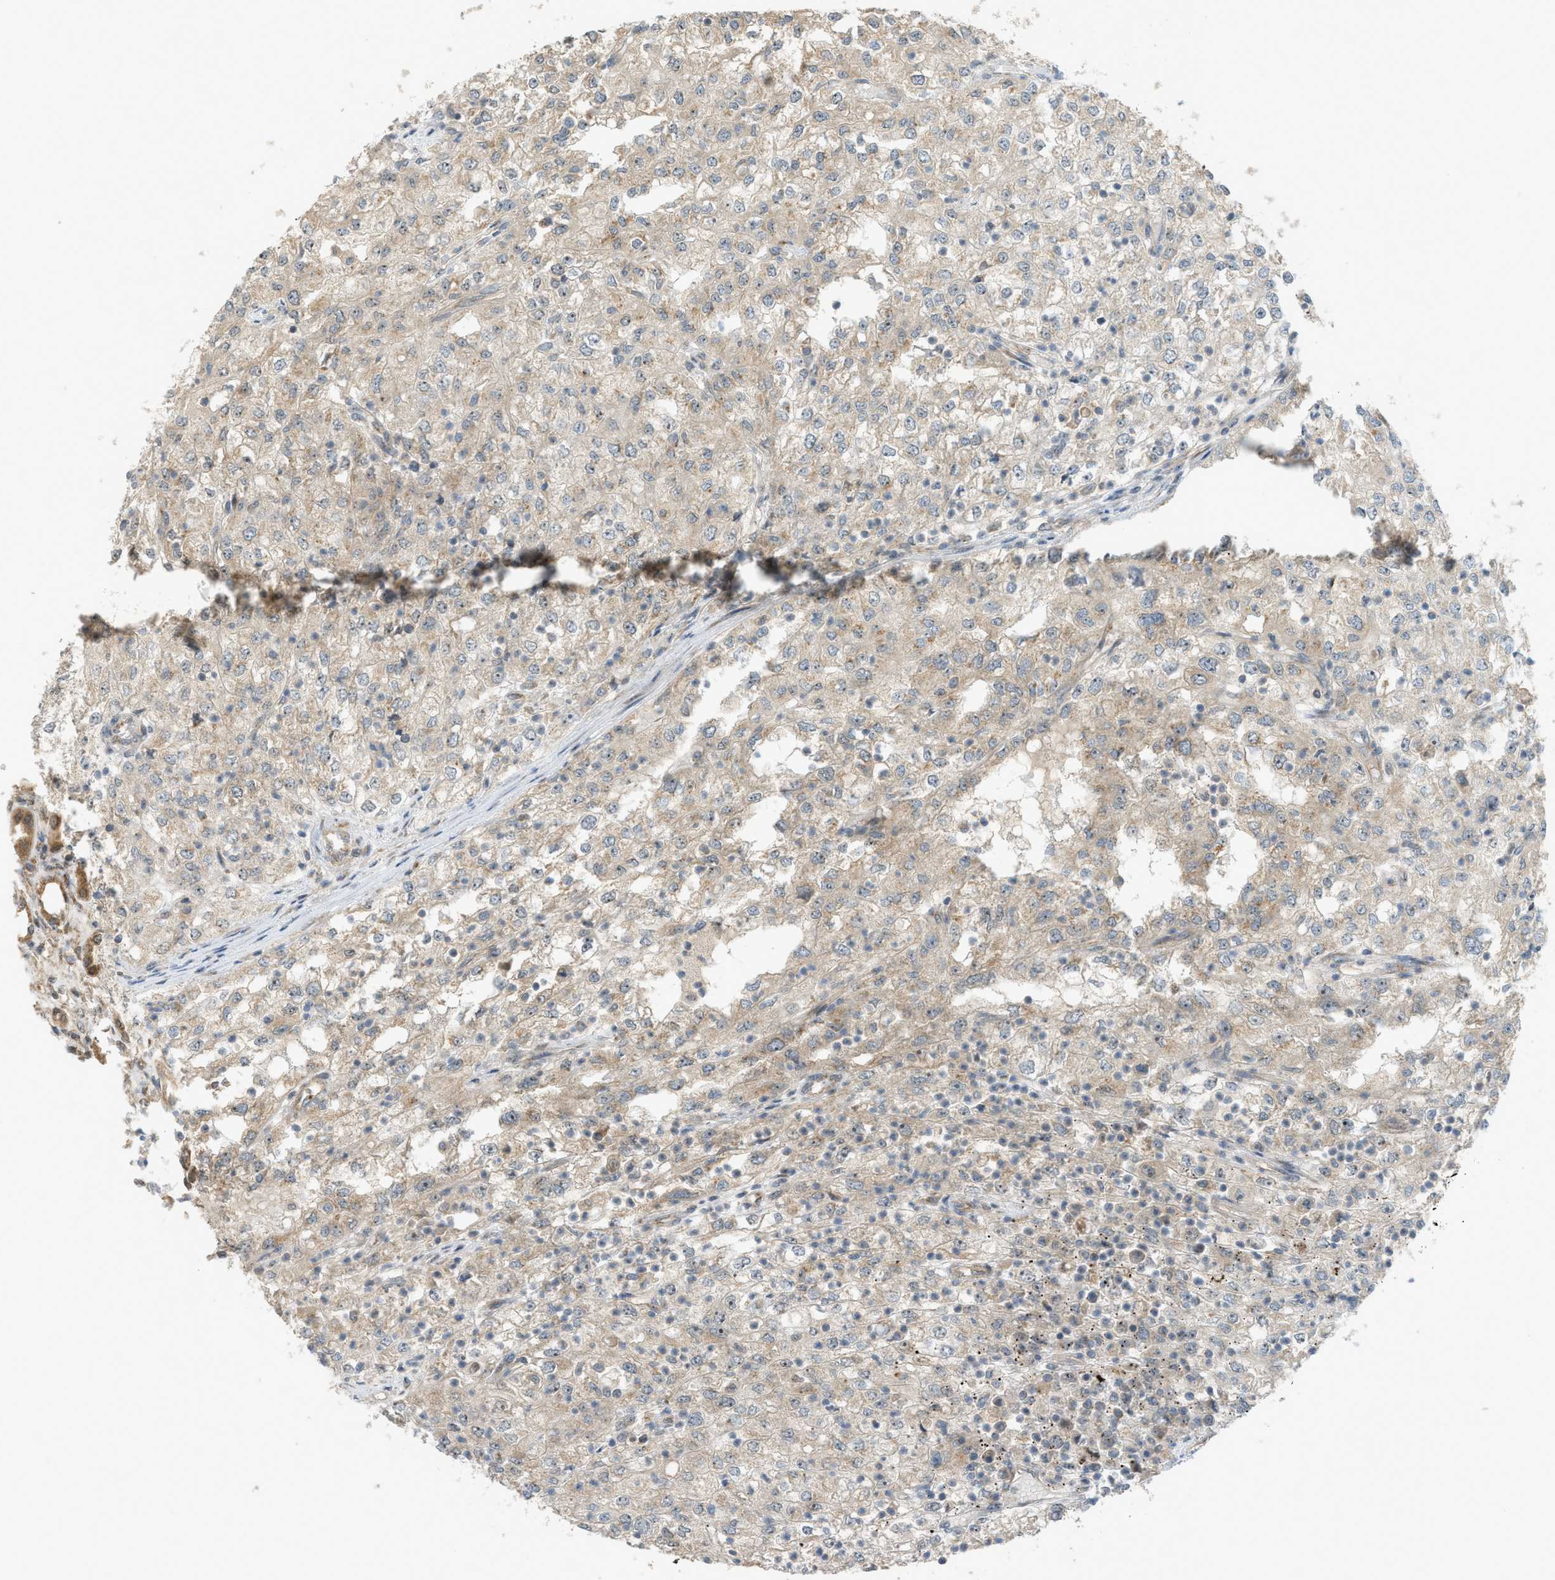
{"staining": {"intensity": "weak", "quantity": "<25%", "location": "cytoplasmic/membranous"}, "tissue": "renal cancer", "cell_type": "Tumor cells", "image_type": "cancer", "snomed": [{"axis": "morphology", "description": "Adenocarcinoma, NOS"}, {"axis": "topography", "description": "Kidney"}], "caption": "There is no significant positivity in tumor cells of renal cancer.", "gene": "CCDC186", "patient": {"sex": "female", "age": 54}}